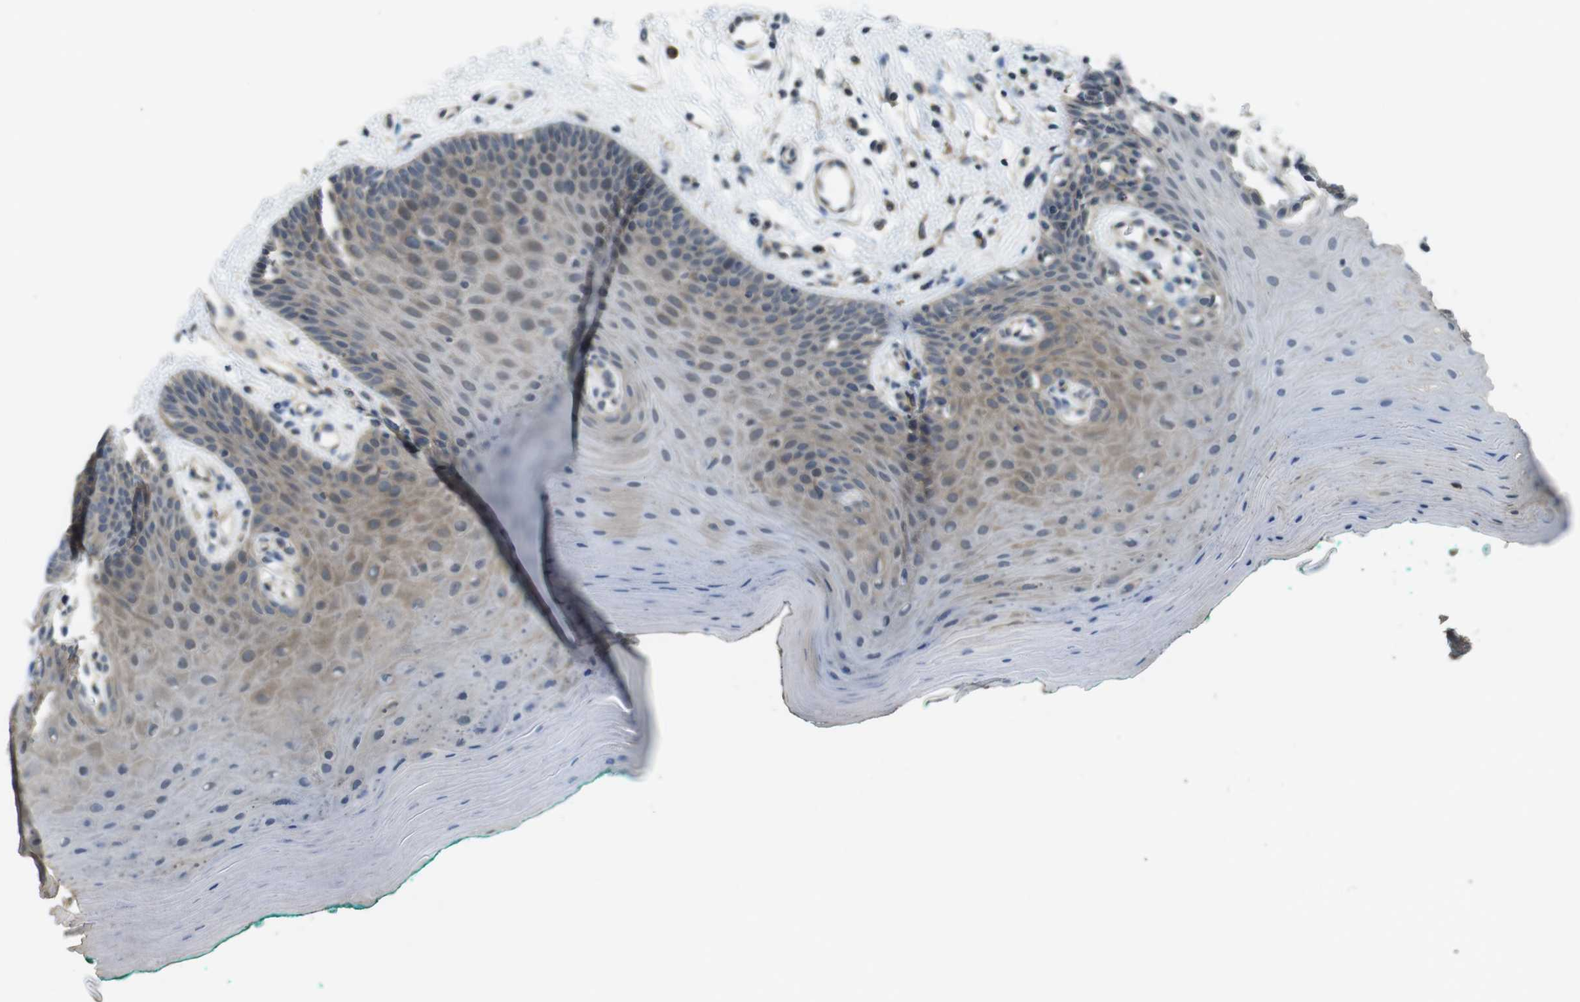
{"staining": {"intensity": "weak", "quantity": "25%-75%", "location": "cytoplasmic/membranous"}, "tissue": "oral mucosa", "cell_type": "Squamous epithelial cells", "image_type": "normal", "snomed": [{"axis": "morphology", "description": "Normal tissue, NOS"}, {"axis": "topography", "description": "Skeletal muscle"}, {"axis": "topography", "description": "Oral tissue"}], "caption": "Oral mucosa stained with DAB IHC exhibits low levels of weak cytoplasmic/membranous expression in about 25%-75% of squamous epithelial cells.", "gene": "SUGT1", "patient": {"sex": "male", "age": 58}}